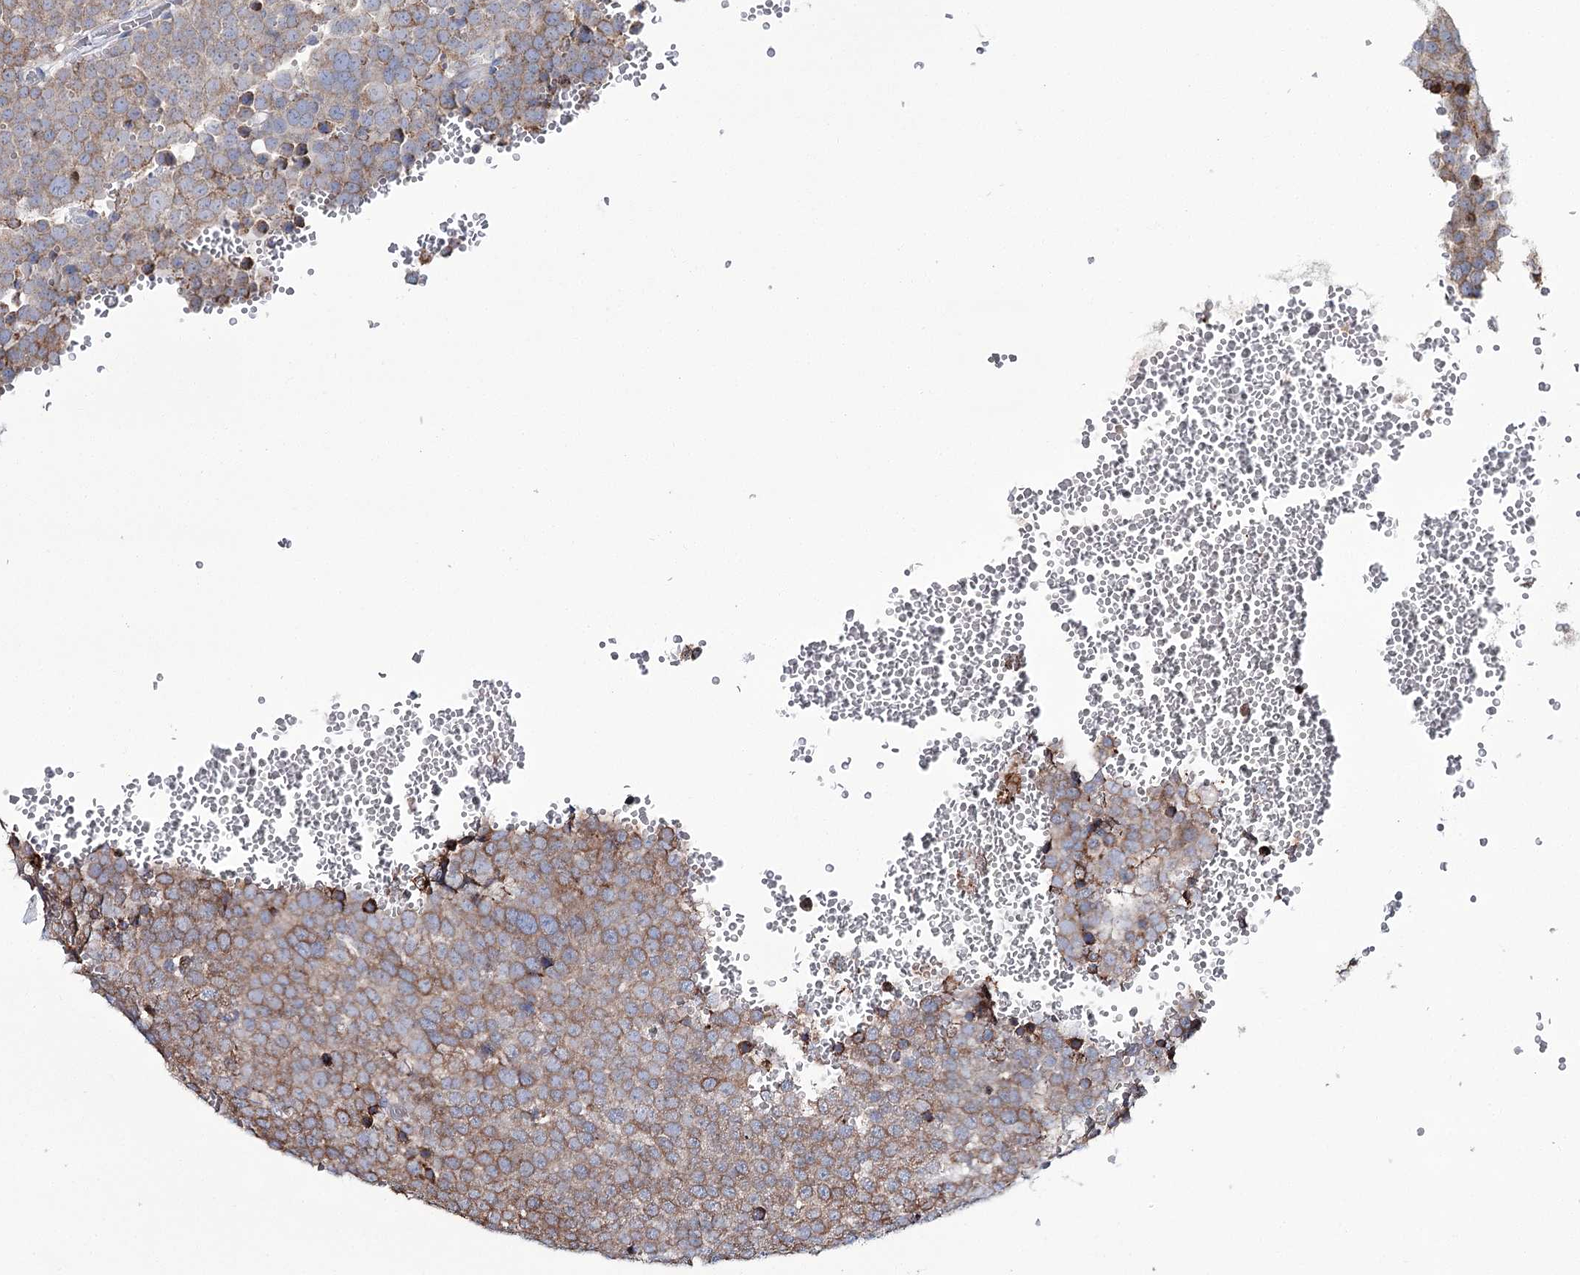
{"staining": {"intensity": "moderate", "quantity": "25%-75%", "location": "cytoplasmic/membranous"}, "tissue": "testis cancer", "cell_type": "Tumor cells", "image_type": "cancer", "snomed": [{"axis": "morphology", "description": "Seminoma, NOS"}, {"axis": "topography", "description": "Testis"}], "caption": "Protein expression analysis of testis seminoma exhibits moderate cytoplasmic/membranous staining in about 25%-75% of tumor cells.", "gene": "CPLANE1", "patient": {"sex": "male", "age": 71}}